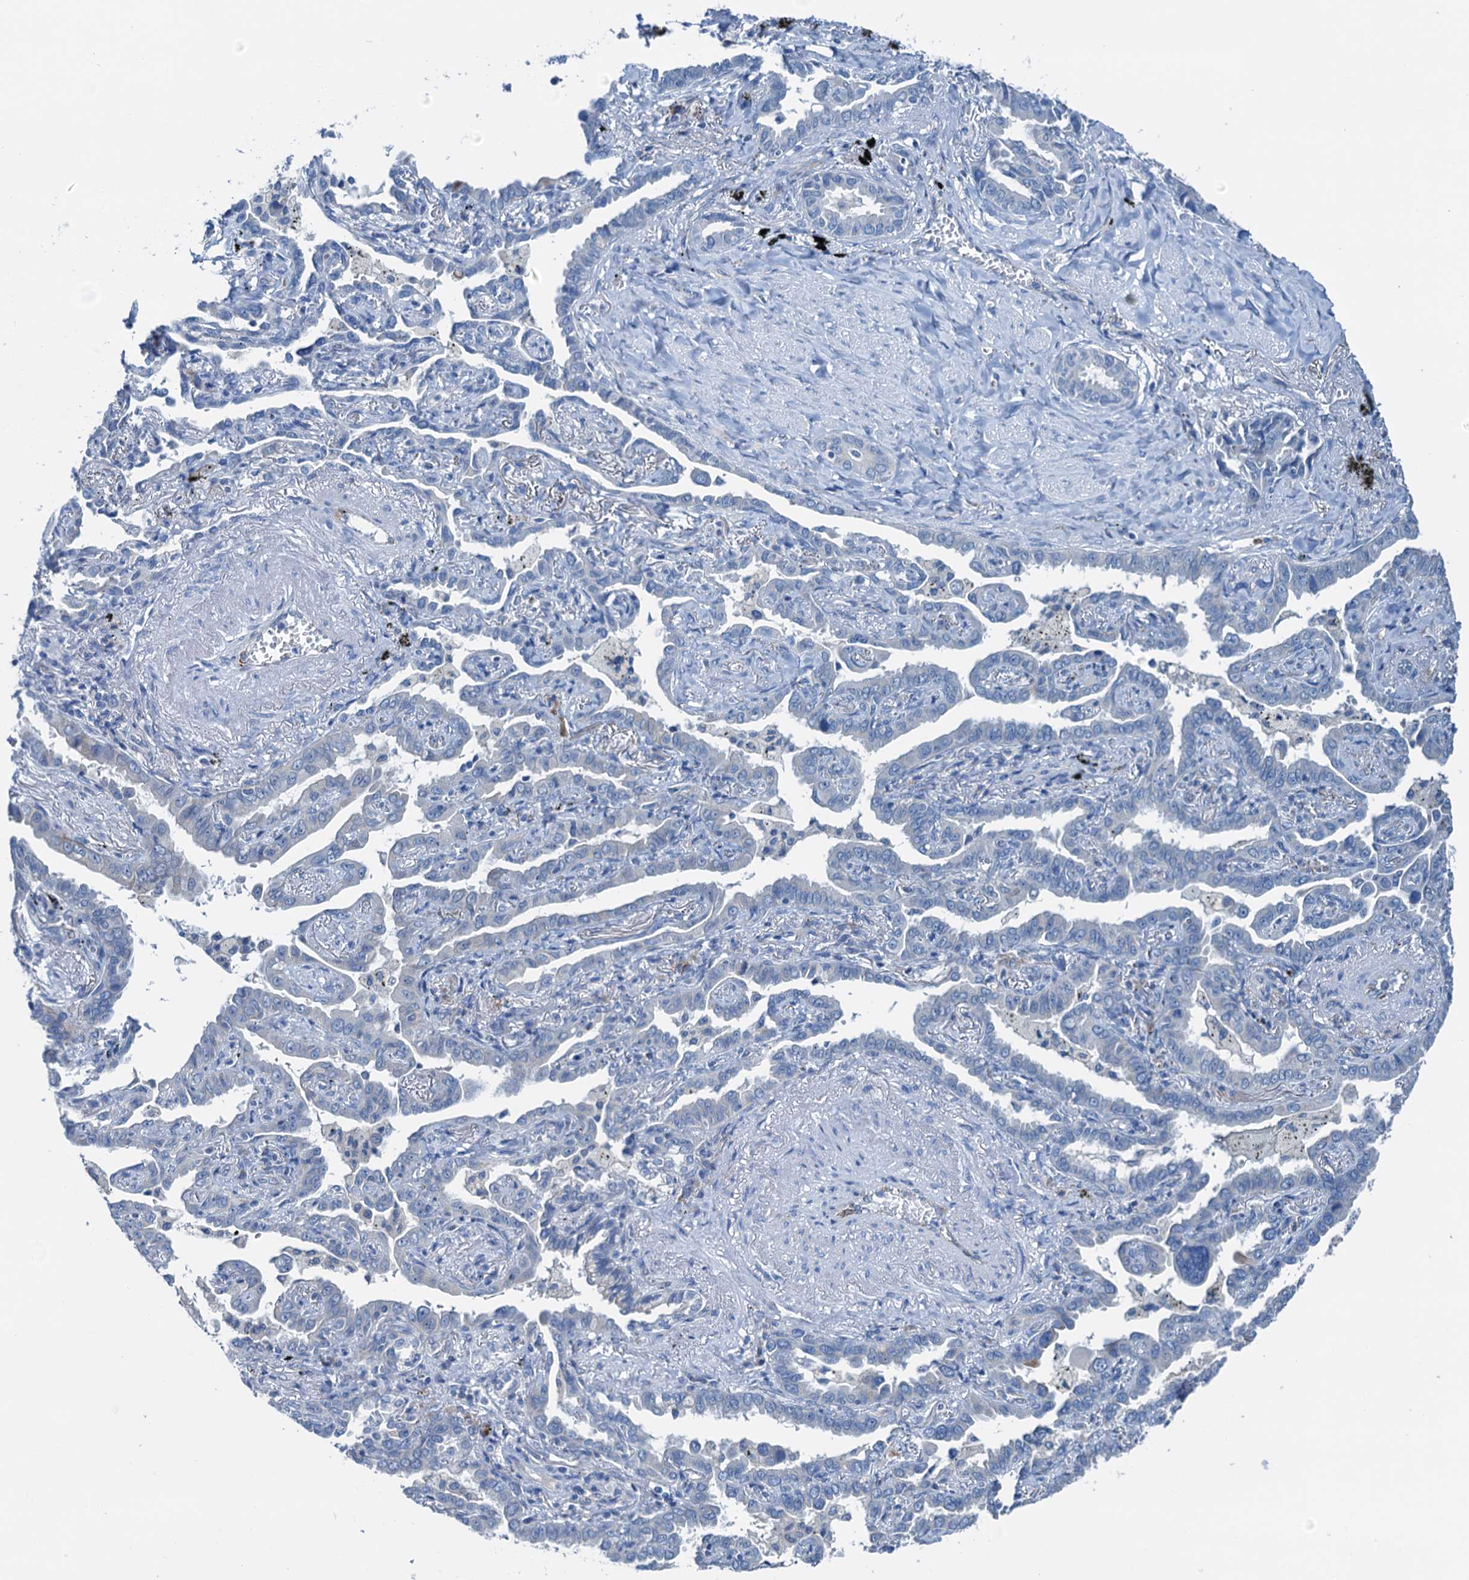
{"staining": {"intensity": "negative", "quantity": "none", "location": "none"}, "tissue": "lung cancer", "cell_type": "Tumor cells", "image_type": "cancer", "snomed": [{"axis": "morphology", "description": "Adenocarcinoma, NOS"}, {"axis": "topography", "description": "Lung"}], "caption": "This is an immunohistochemistry (IHC) histopathology image of human lung cancer (adenocarcinoma). There is no staining in tumor cells.", "gene": "ELAC1", "patient": {"sex": "male", "age": 67}}